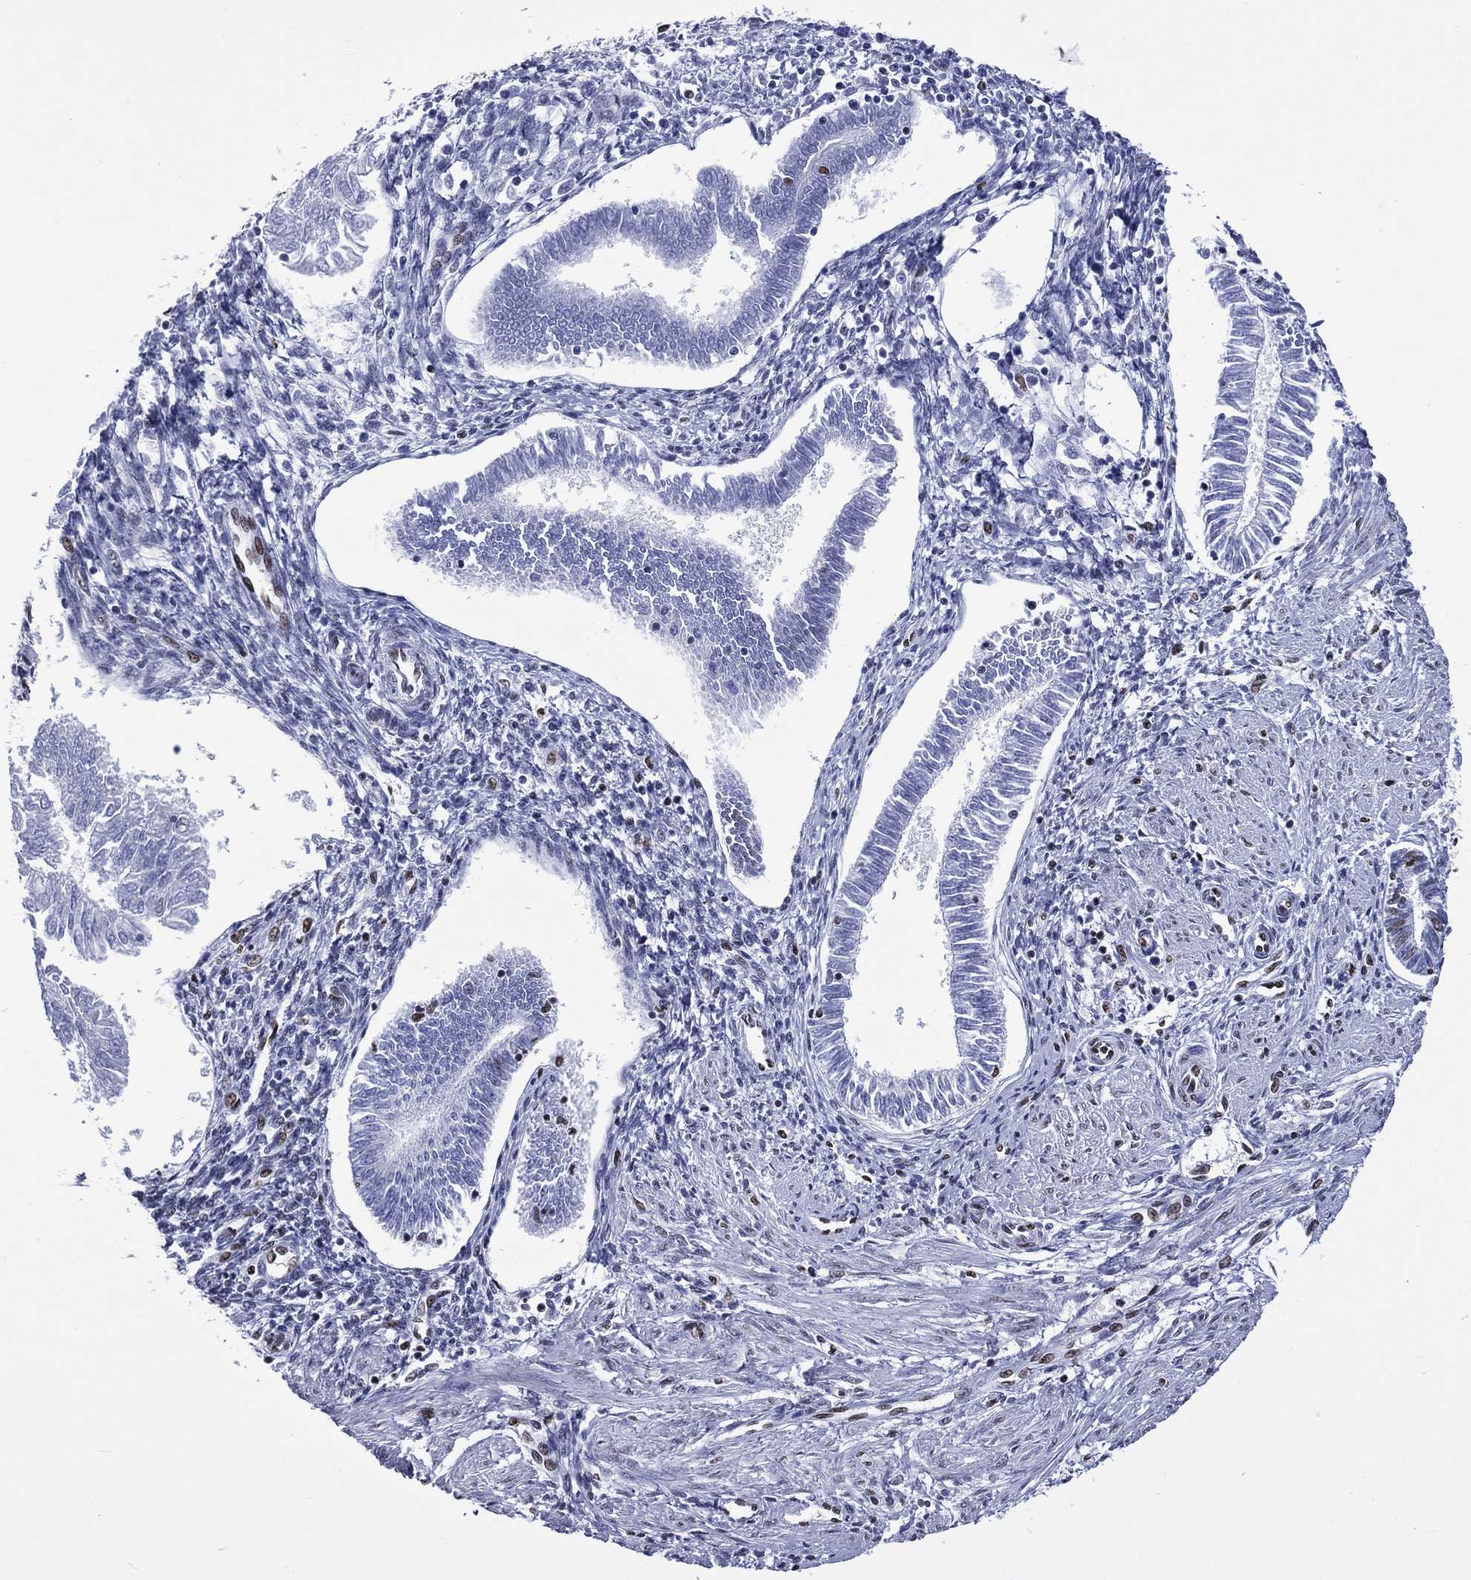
{"staining": {"intensity": "negative", "quantity": "none", "location": "none"}, "tissue": "endometrial cancer", "cell_type": "Tumor cells", "image_type": "cancer", "snomed": [{"axis": "morphology", "description": "Adenocarcinoma, NOS"}, {"axis": "topography", "description": "Endometrium"}], "caption": "This is a photomicrograph of immunohistochemistry staining of adenocarcinoma (endometrial), which shows no staining in tumor cells.", "gene": "RETREG2", "patient": {"sex": "female", "age": 53}}